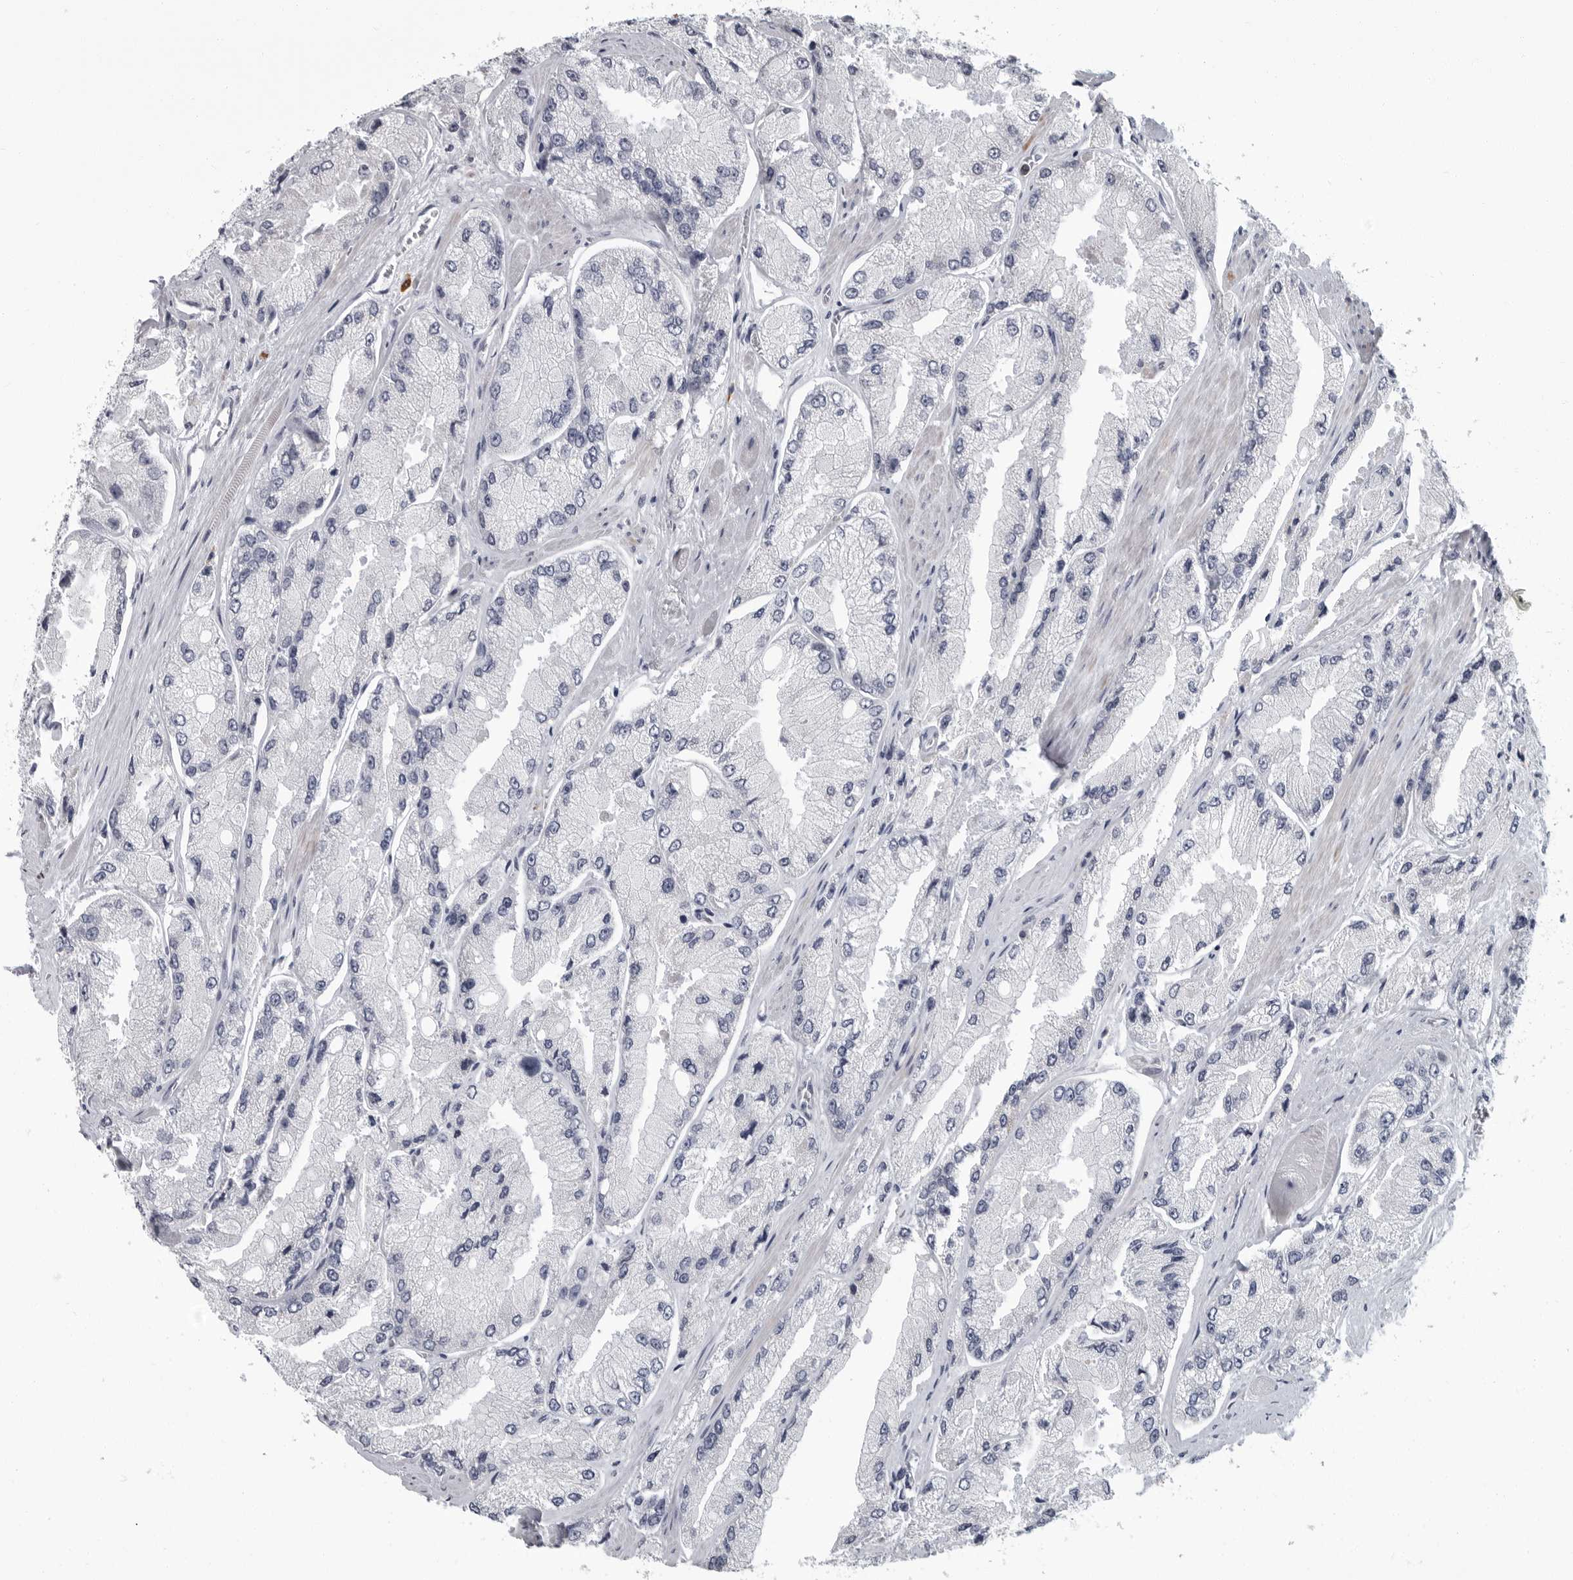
{"staining": {"intensity": "negative", "quantity": "none", "location": "none"}, "tissue": "prostate cancer", "cell_type": "Tumor cells", "image_type": "cancer", "snomed": [{"axis": "morphology", "description": "Adenocarcinoma, High grade"}, {"axis": "topography", "description": "Prostate"}], "caption": "High power microscopy micrograph of an immunohistochemistry photomicrograph of prostate cancer, revealing no significant positivity in tumor cells.", "gene": "SLC25A39", "patient": {"sex": "male", "age": 58}}